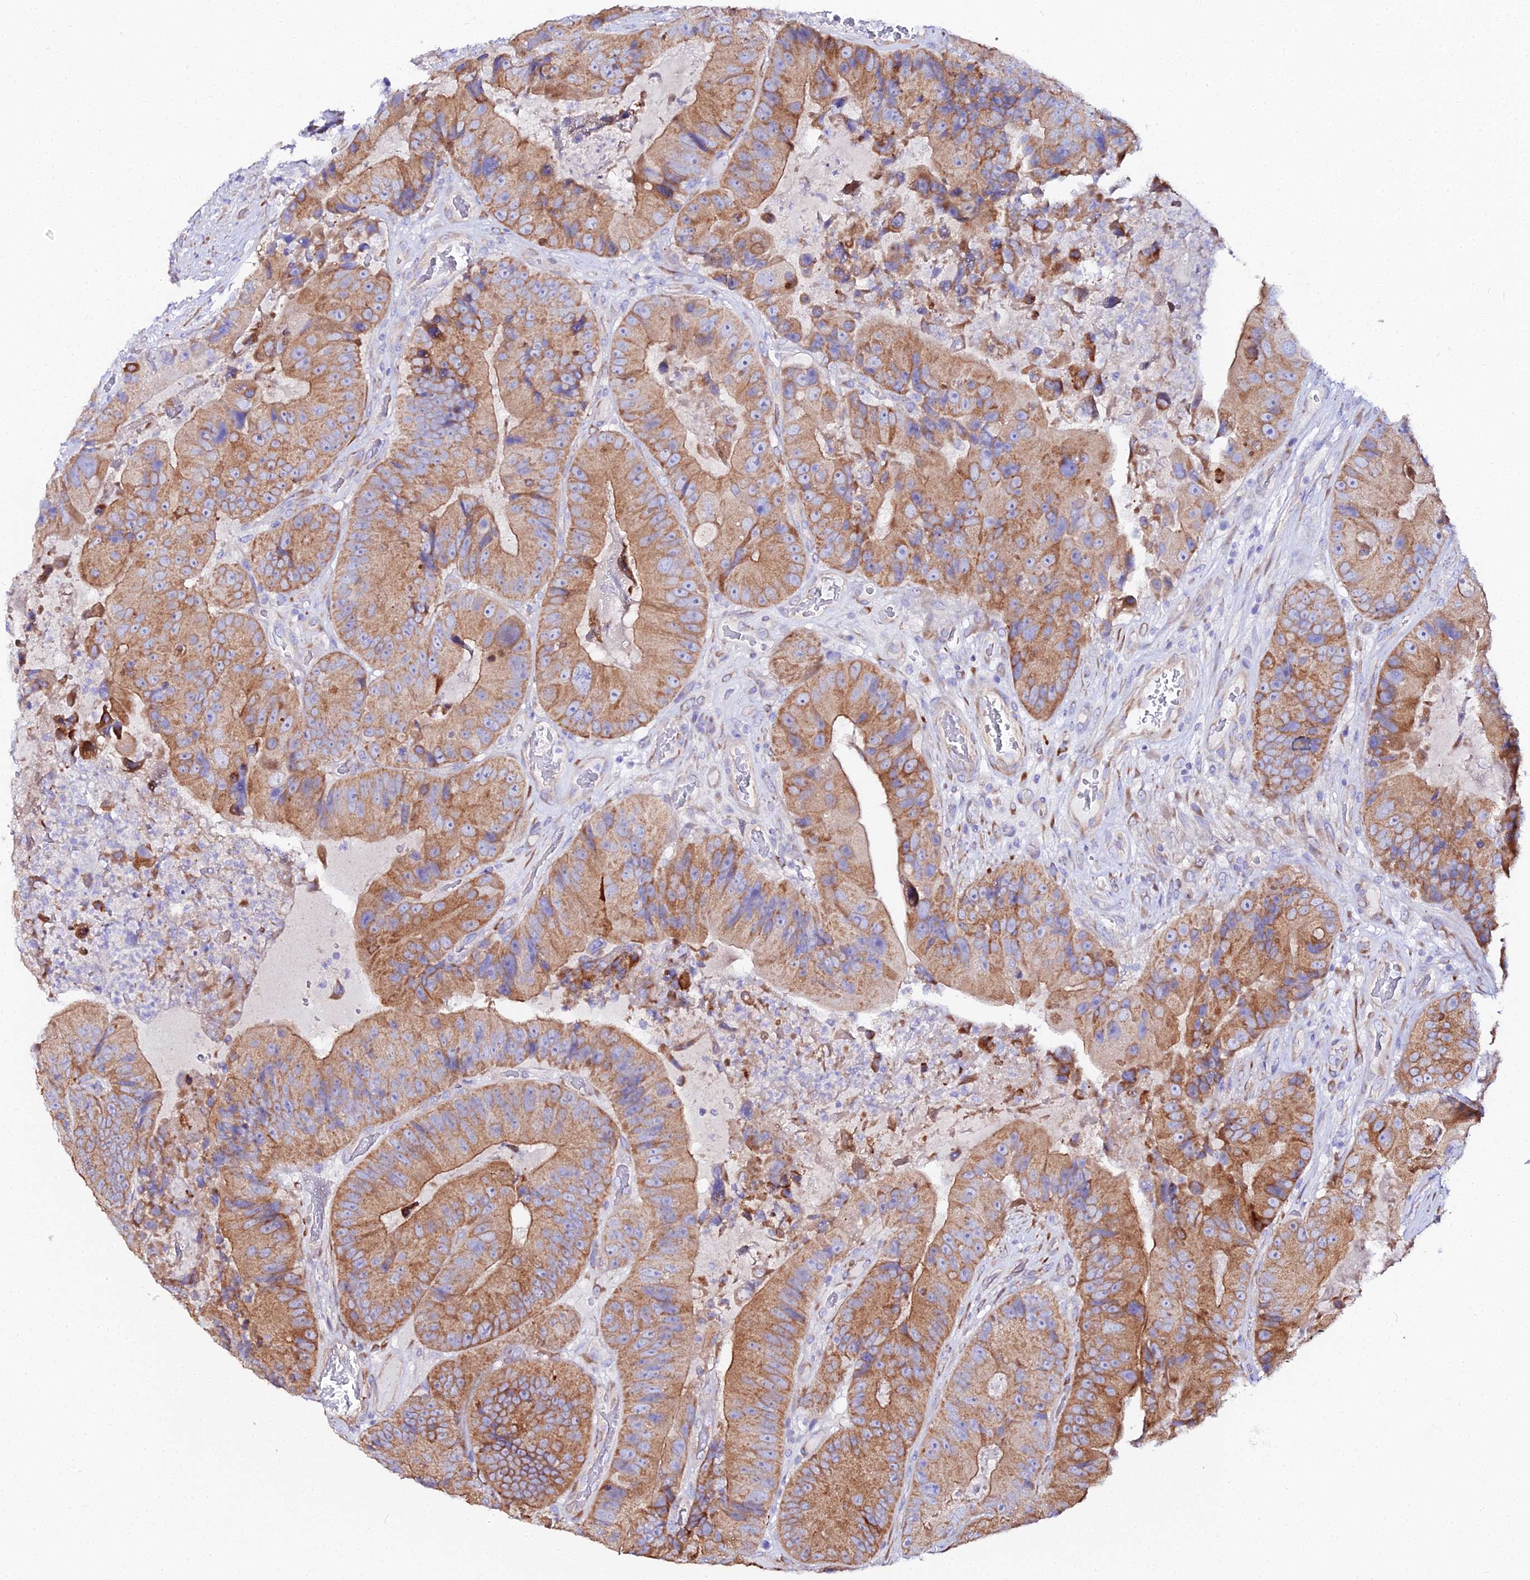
{"staining": {"intensity": "moderate", "quantity": ">75%", "location": "cytoplasmic/membranous"}, "tissue": "colorectal cancer", "cell_type": "Tumor cells", "image_type": "cancer", "snomed": [{"axis": "morphology", "description": "Adenocarcinoma, NOS"}, {"axis": "topography", "description": "Colon"}], "caption": "Tumor cells exhibit moderate cytoplasmic/membranous expression in approximately >75% of cells in colorectal cancer (adenocarcinoma). (DAB (3,3'-diaminobenzidine) IHC with brightfield microscopy, high magnification).", "gene": "CFAP45", "patient": {"sex": "female", "age": 86}}